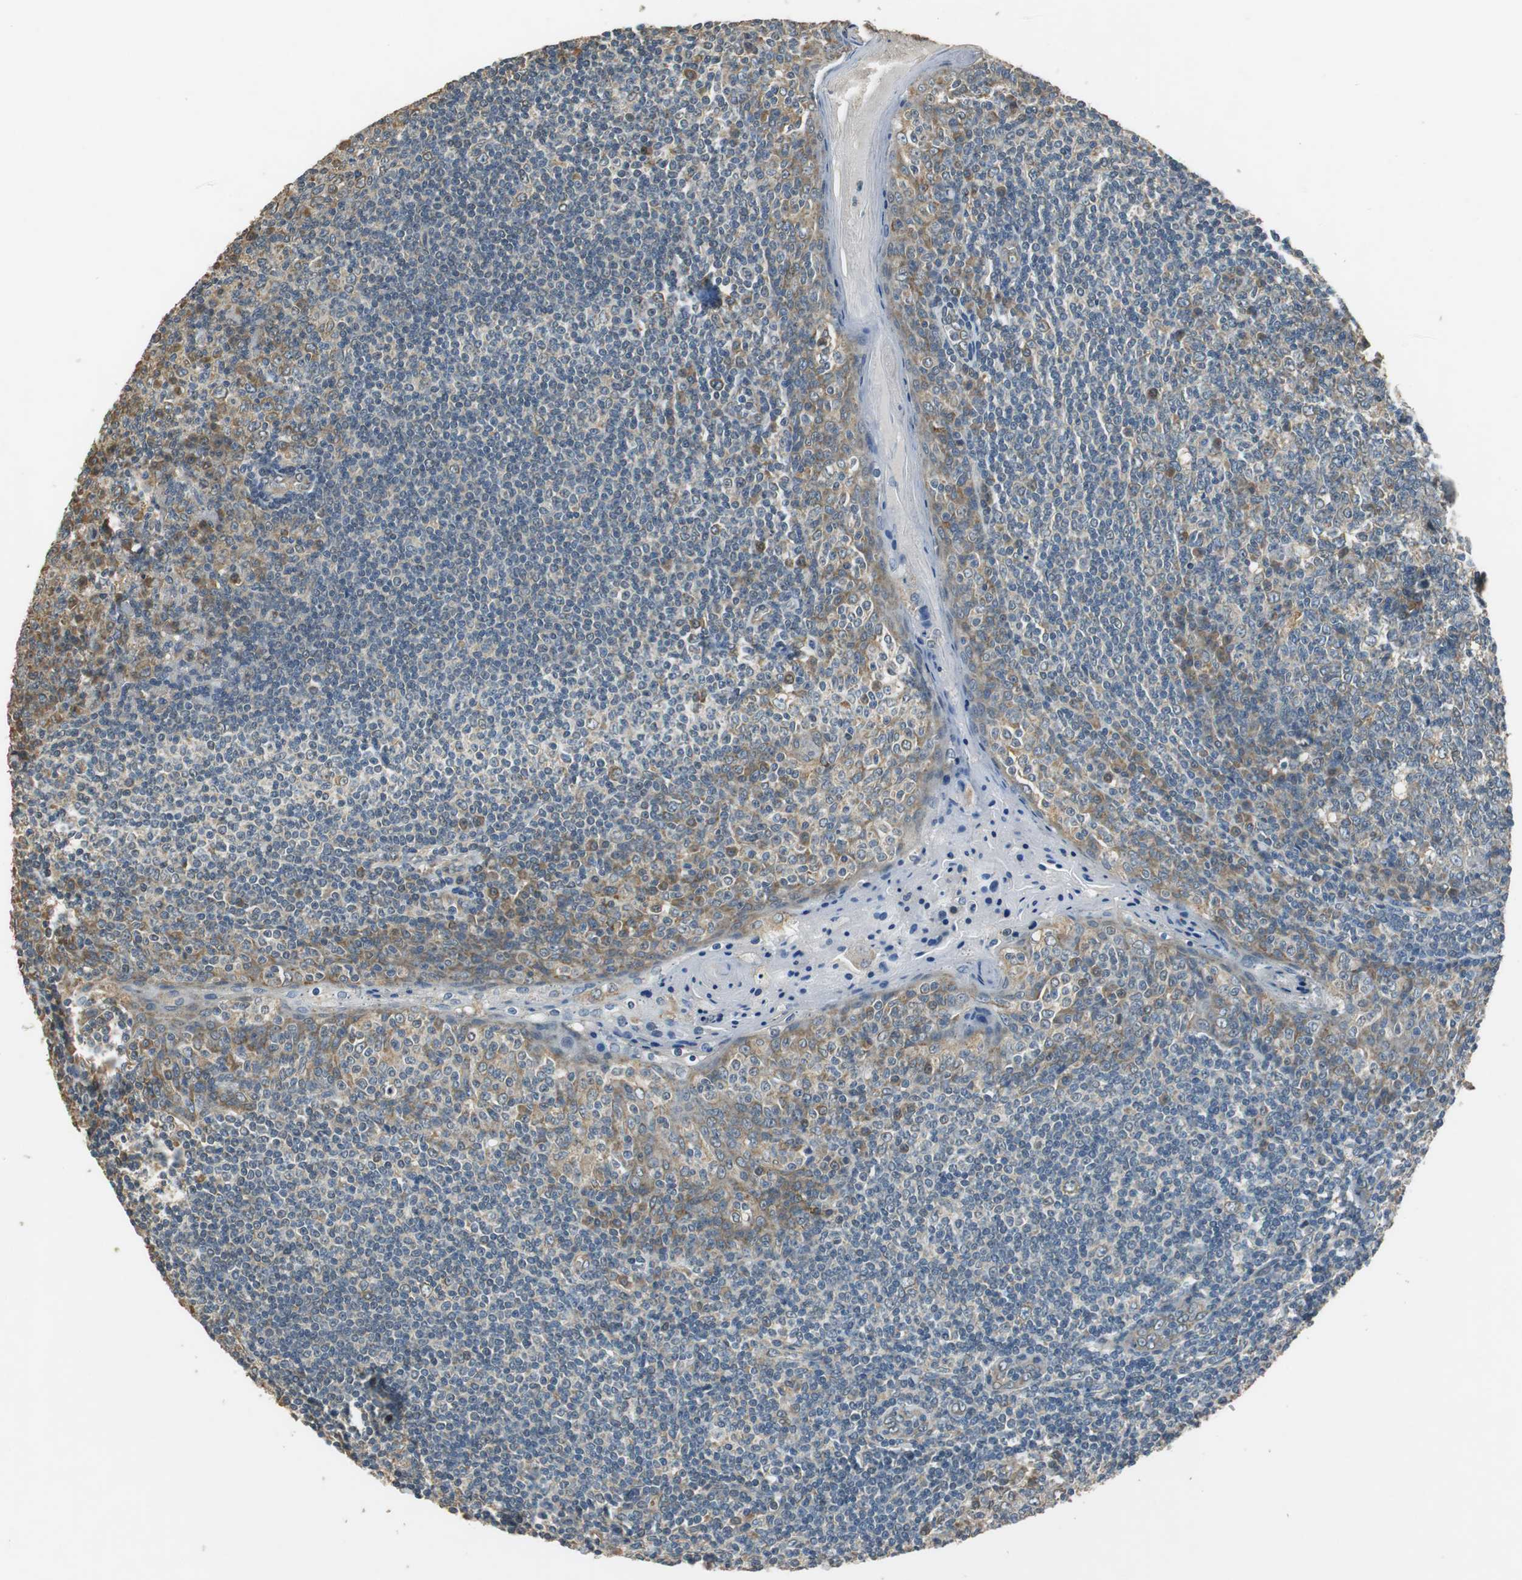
{"staining": {"intensity": "weak", "quantity": "25%-75%", "location": "cytoplasmic/membranous"}, "tissue": "tonsil", "cell_type": "Germinal center cells", "image_type": "normal", "snomed": [{"axis": "morphology", "description": "Normal tissue, NOS"}, {"axis": "topography", "description": "Tonsil"}], "caption": "Protein analysis of unremarkable tonsil displays weak cytoplasmic/membranous staining in about 25%-75% of germinal center cells.", "gene": "ALDH4A1", "patient": {"sex": "male", "age": 31}}